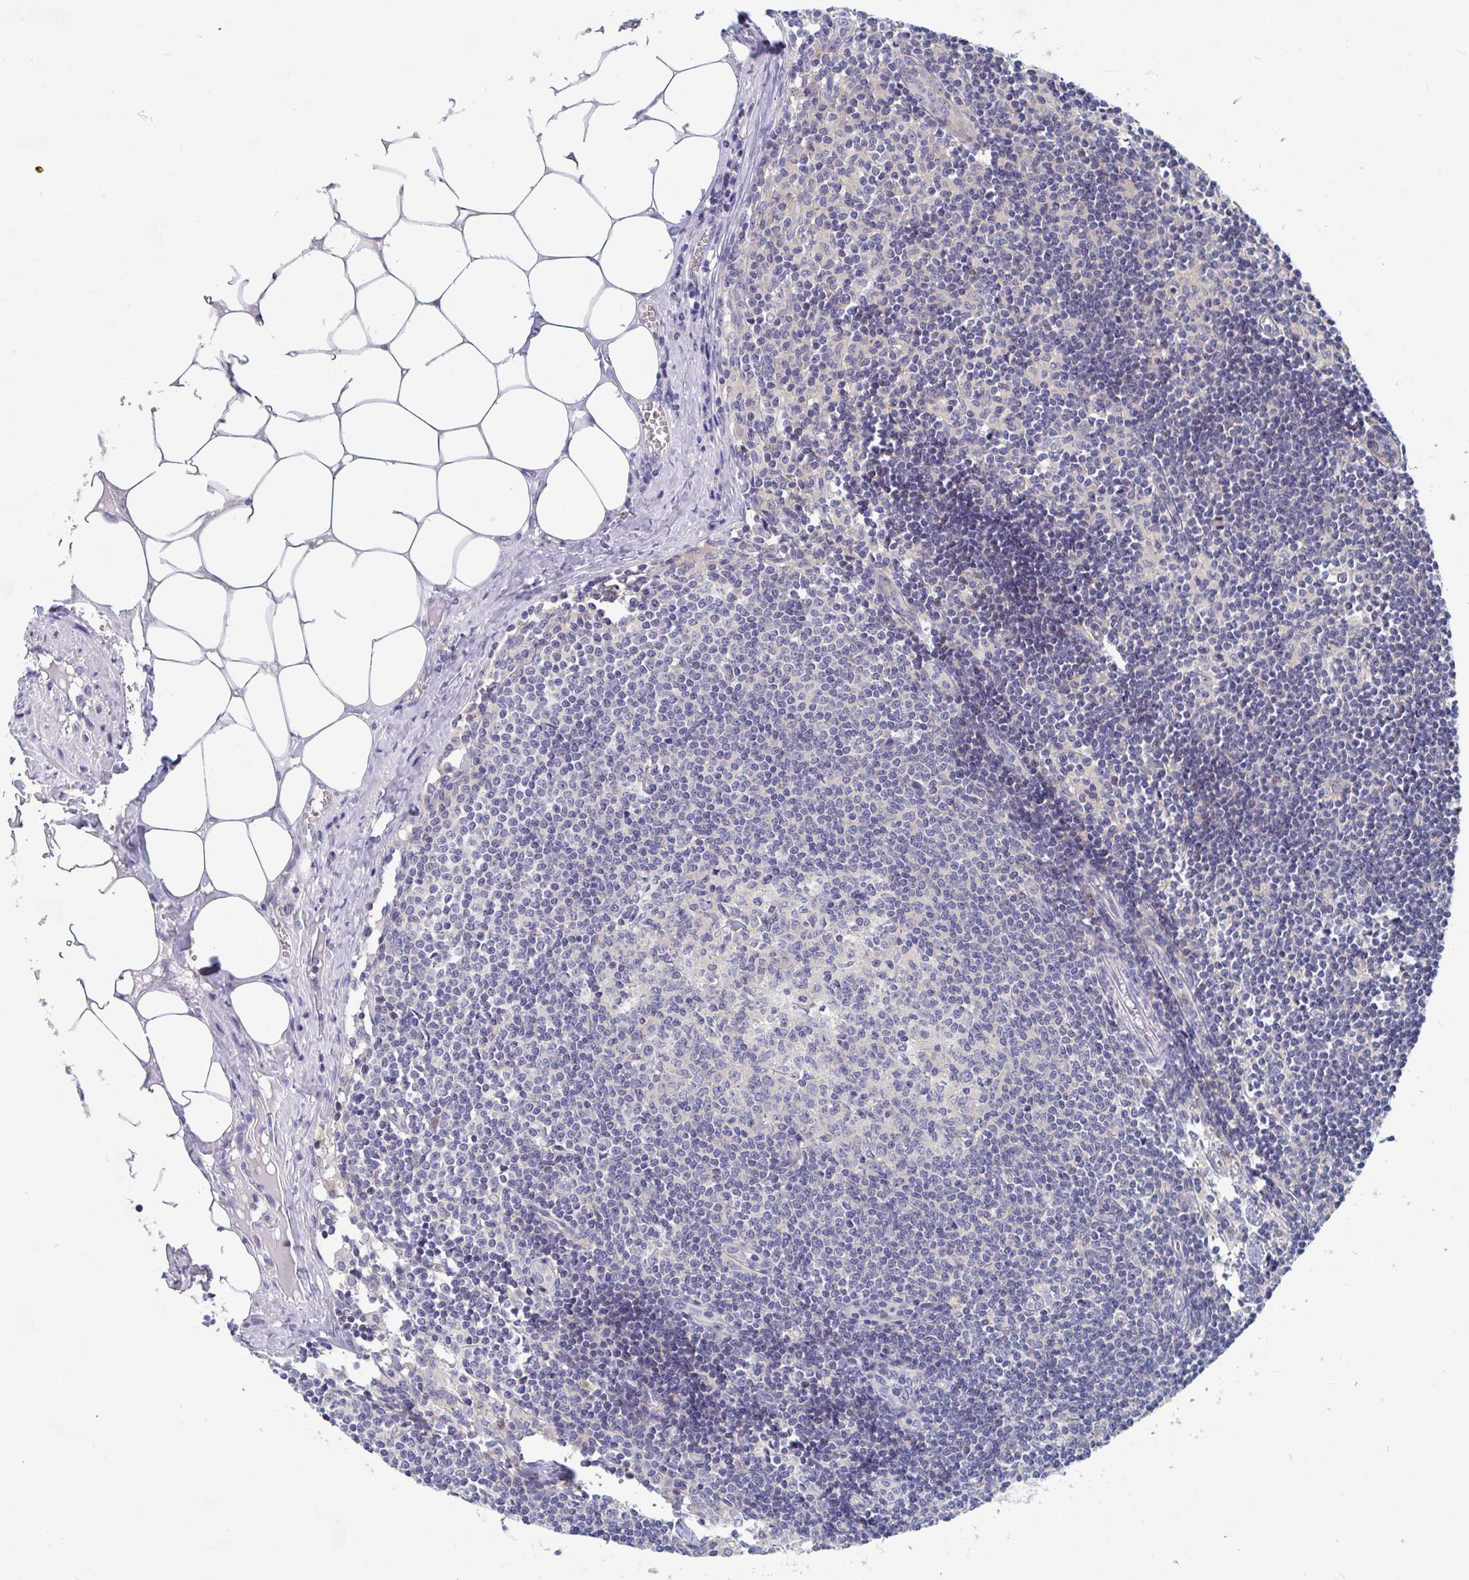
{"staining": {"intensity": "negative", "quantity": "none", "location": "none"}, "tissue": "lymph node", "cell_type": "Germinal center cells", "image_type": "normal", "snomed": [{"axis": "morphology", "description": "Normal tissue, NOS"}, {"axis": "topography", "description": "Lymph node"}], "caption": "Protein analysis of benign lymph node exhibits no significant positivity in germinal center cells. Nuclei are stained in blue.", "gene": "P2RX3", "patient": {"sex": "female", "age": 31}}